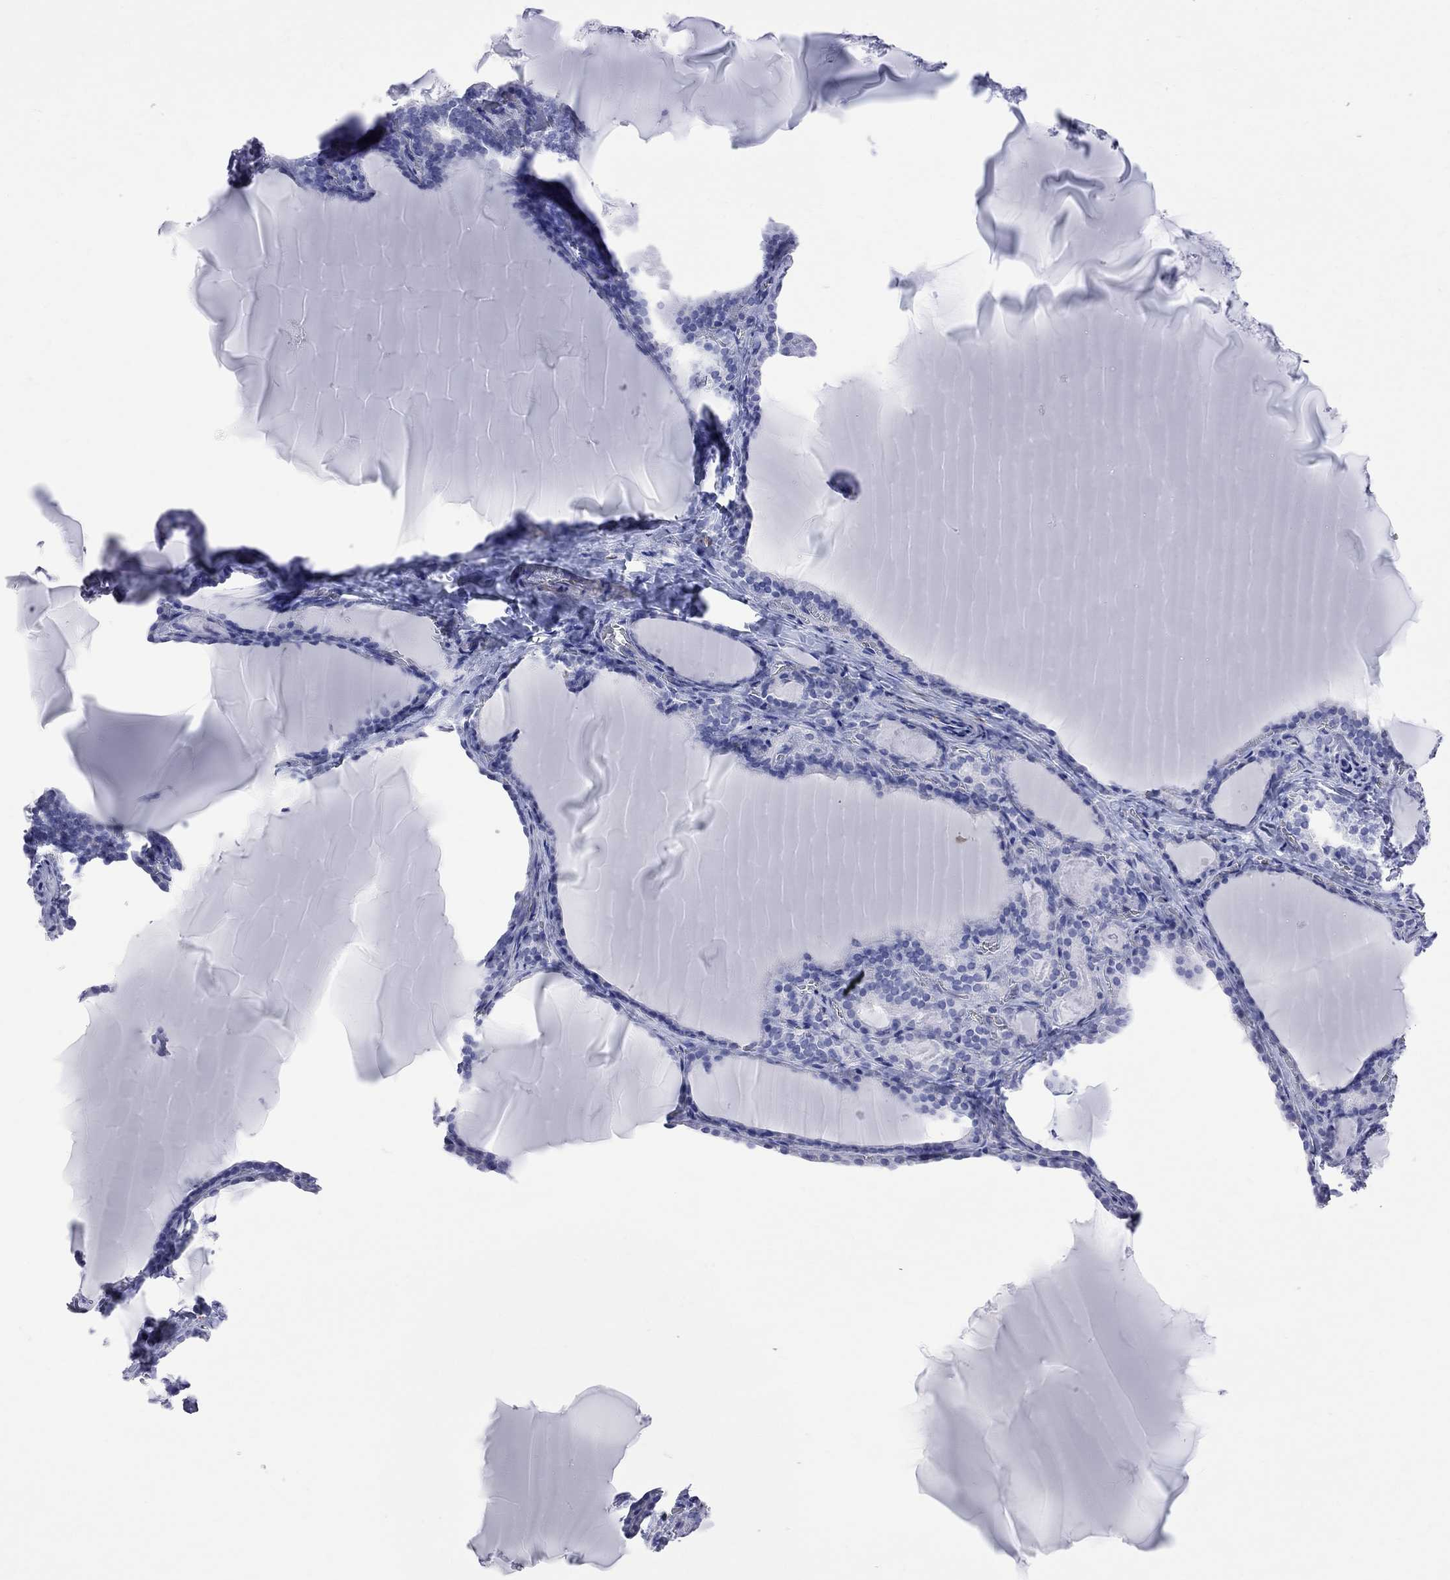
{"staining": {"intensity": "negative", "quantity": "none", "location": "none"}, "tissue": "thyroid gland", "cell_type": "Glandular cells", "image_type": "normal", "snomed": [{"axis": "morphology", "description": "Normal tissue, NOS"}, {"axis": "morphology", "description": "Hyperplasia, NOS"}, {"axis": "topography", "description": "Thyroid gland"}], "caption": "DAB immunohistochemical staining of unremarkable human thyroid gland exhibits no significant expression in glandular cells.", "gene": "BPIFB1", "patient": {"sex": "female", "age": 27}}